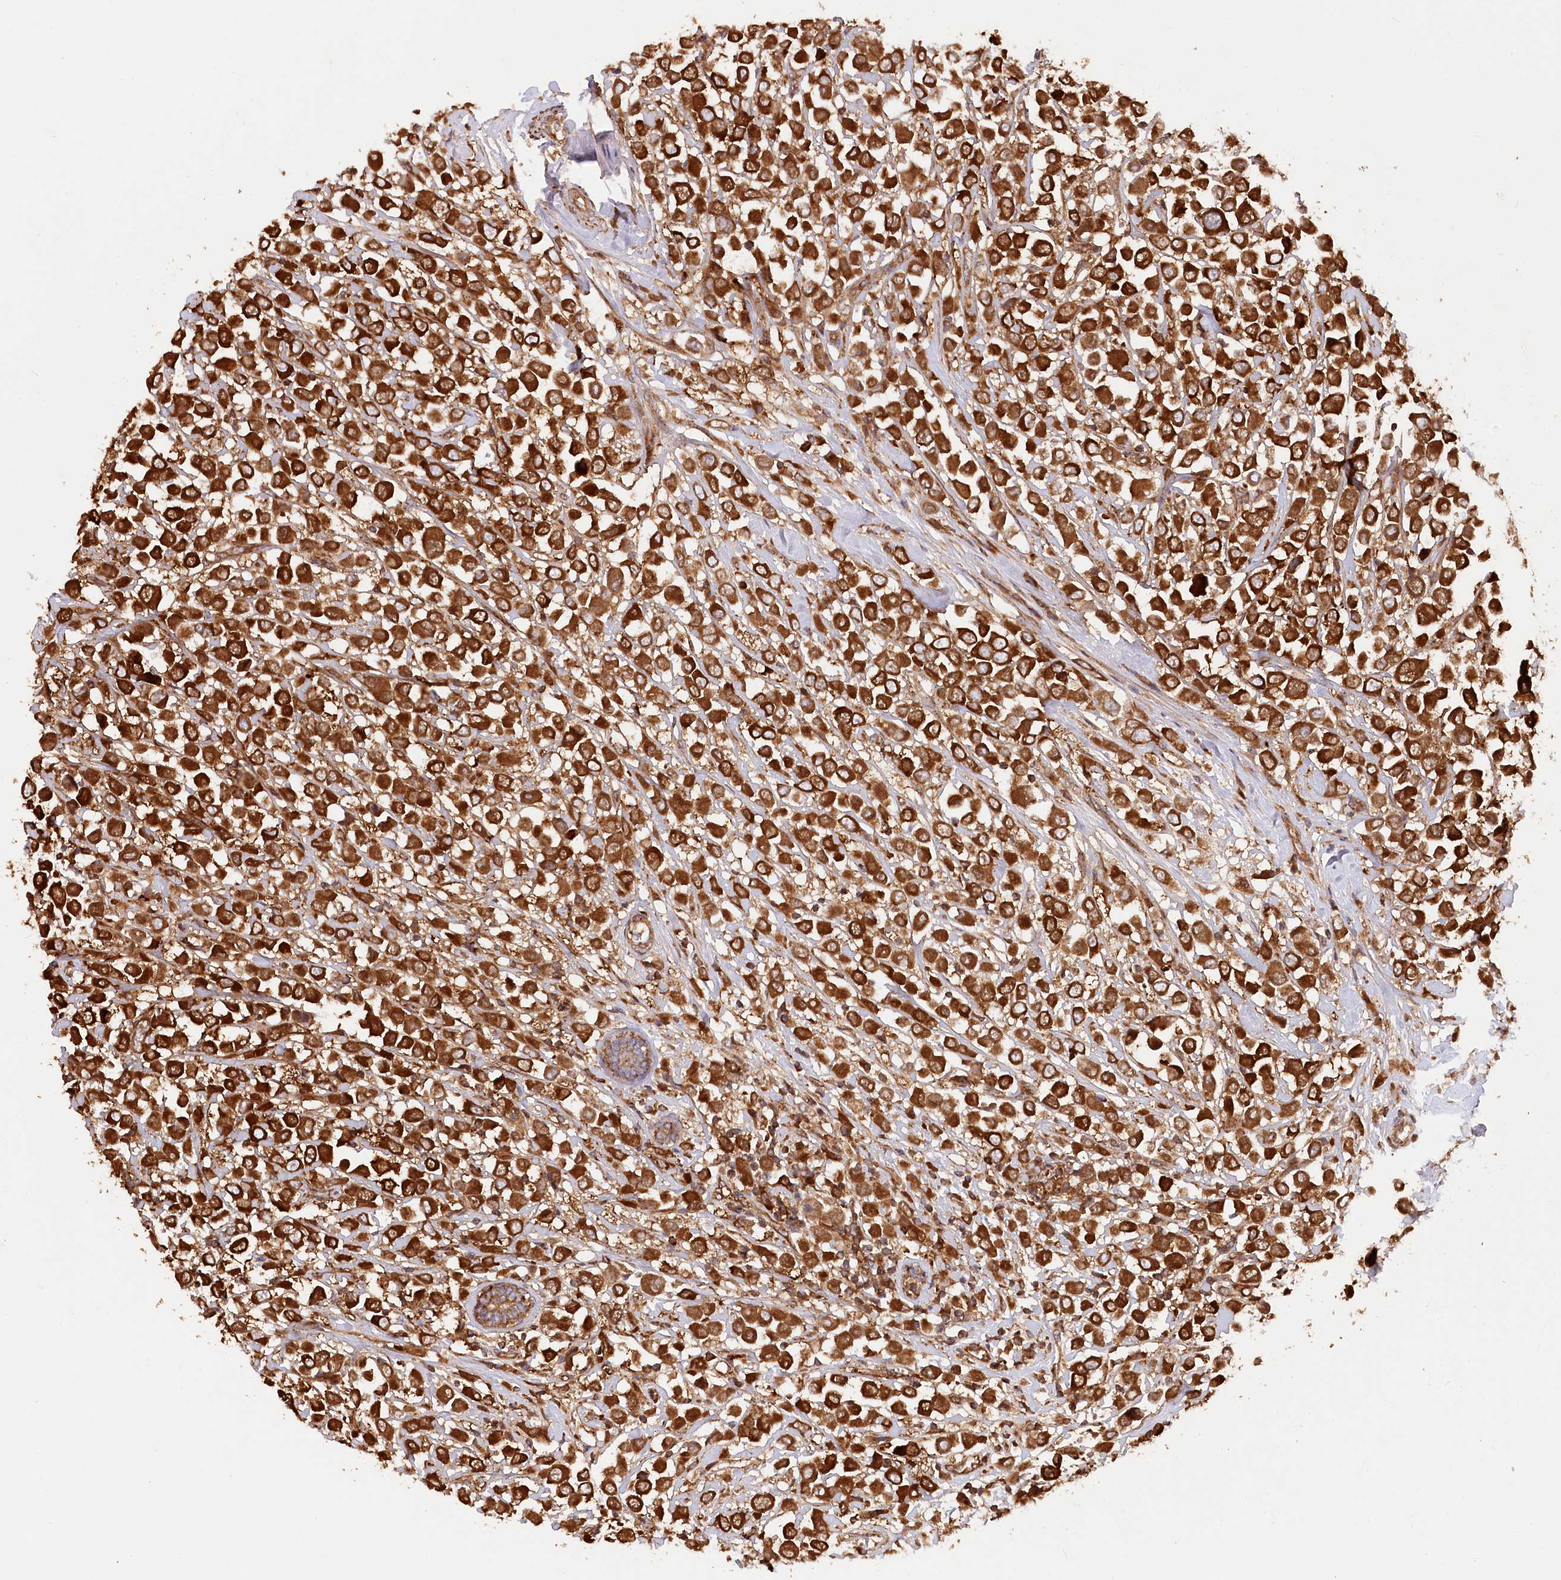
{"staining": {"intensity": "strong", "quantity": ">75%", "location": "cytoplasmic/membranous"}, "tissue": "breast cancer", "cell_type": "Tumor cells", "image_type": "cancer", "snomed": [{"axis": "morphology", "description": "Duct carcinoma"}, {"axis": "topography", "description": "Breast"}], "caption": "Immunohistochemical staining of human breast cancer demonstrates high levels of strong cytoplasmic/membranous positivity in about >75% of tumor cells.", "gene": "PAIP2", "patient": {"sex": "female", "age": 61}}